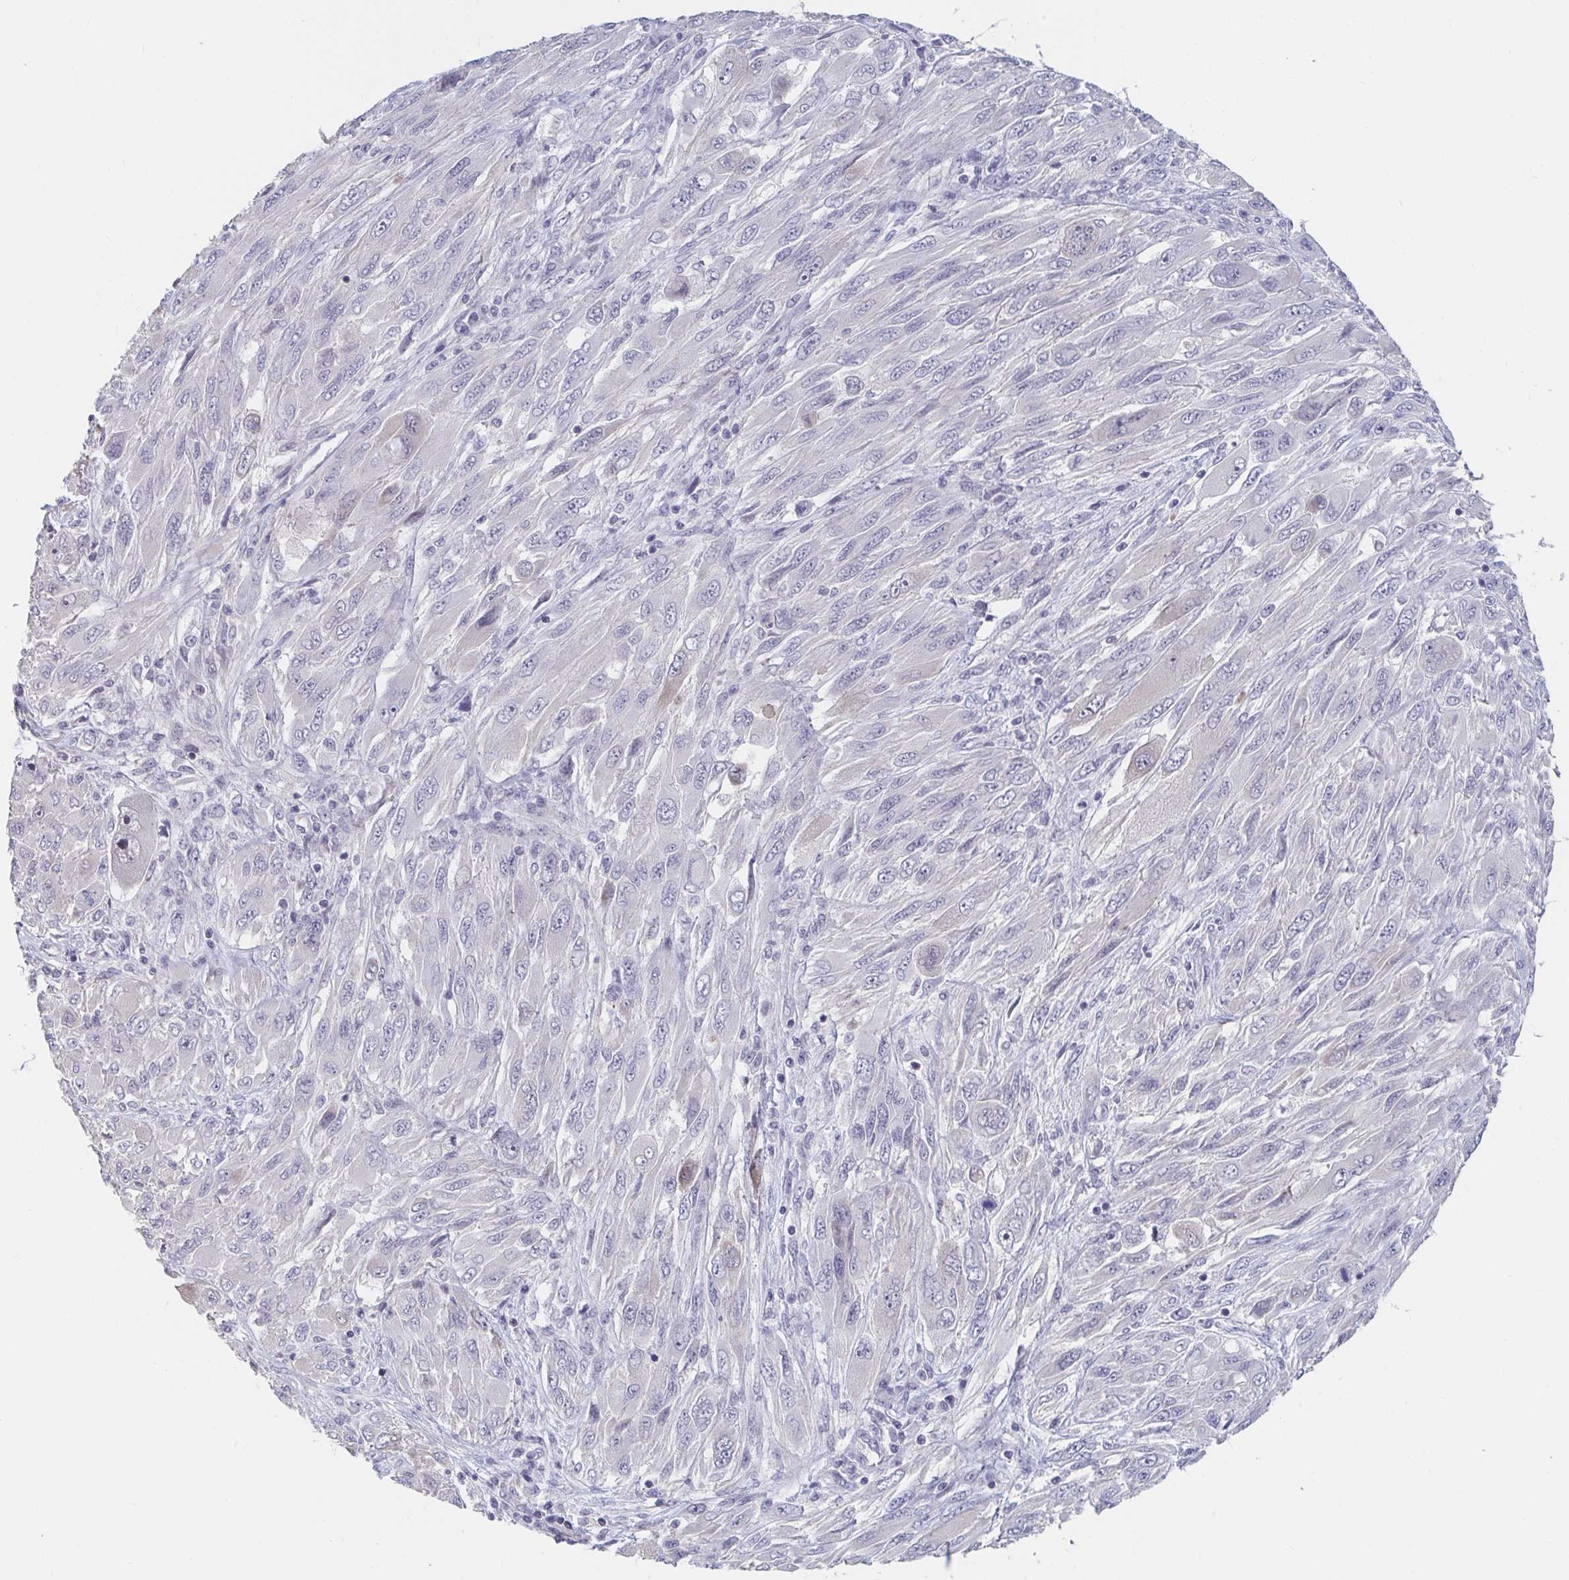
{"staining": {"intensity": "negative", "quantity": "none", "location": "none"}, "tissue": "melanoma", "cell_type": "Tumor cells", "image_type": "cancer", "snomed": [{"axis": "morphology", "description": "Malignant melanoma, NOS"}, {"axis": "topography", "description": "Skin"}], "caption": "Melanoma stained for a protein using immunohistochemistry exhibits no staining tumor cells.", "gene": "FAM156B", "patient": {"sex": "female", "age": 91}}